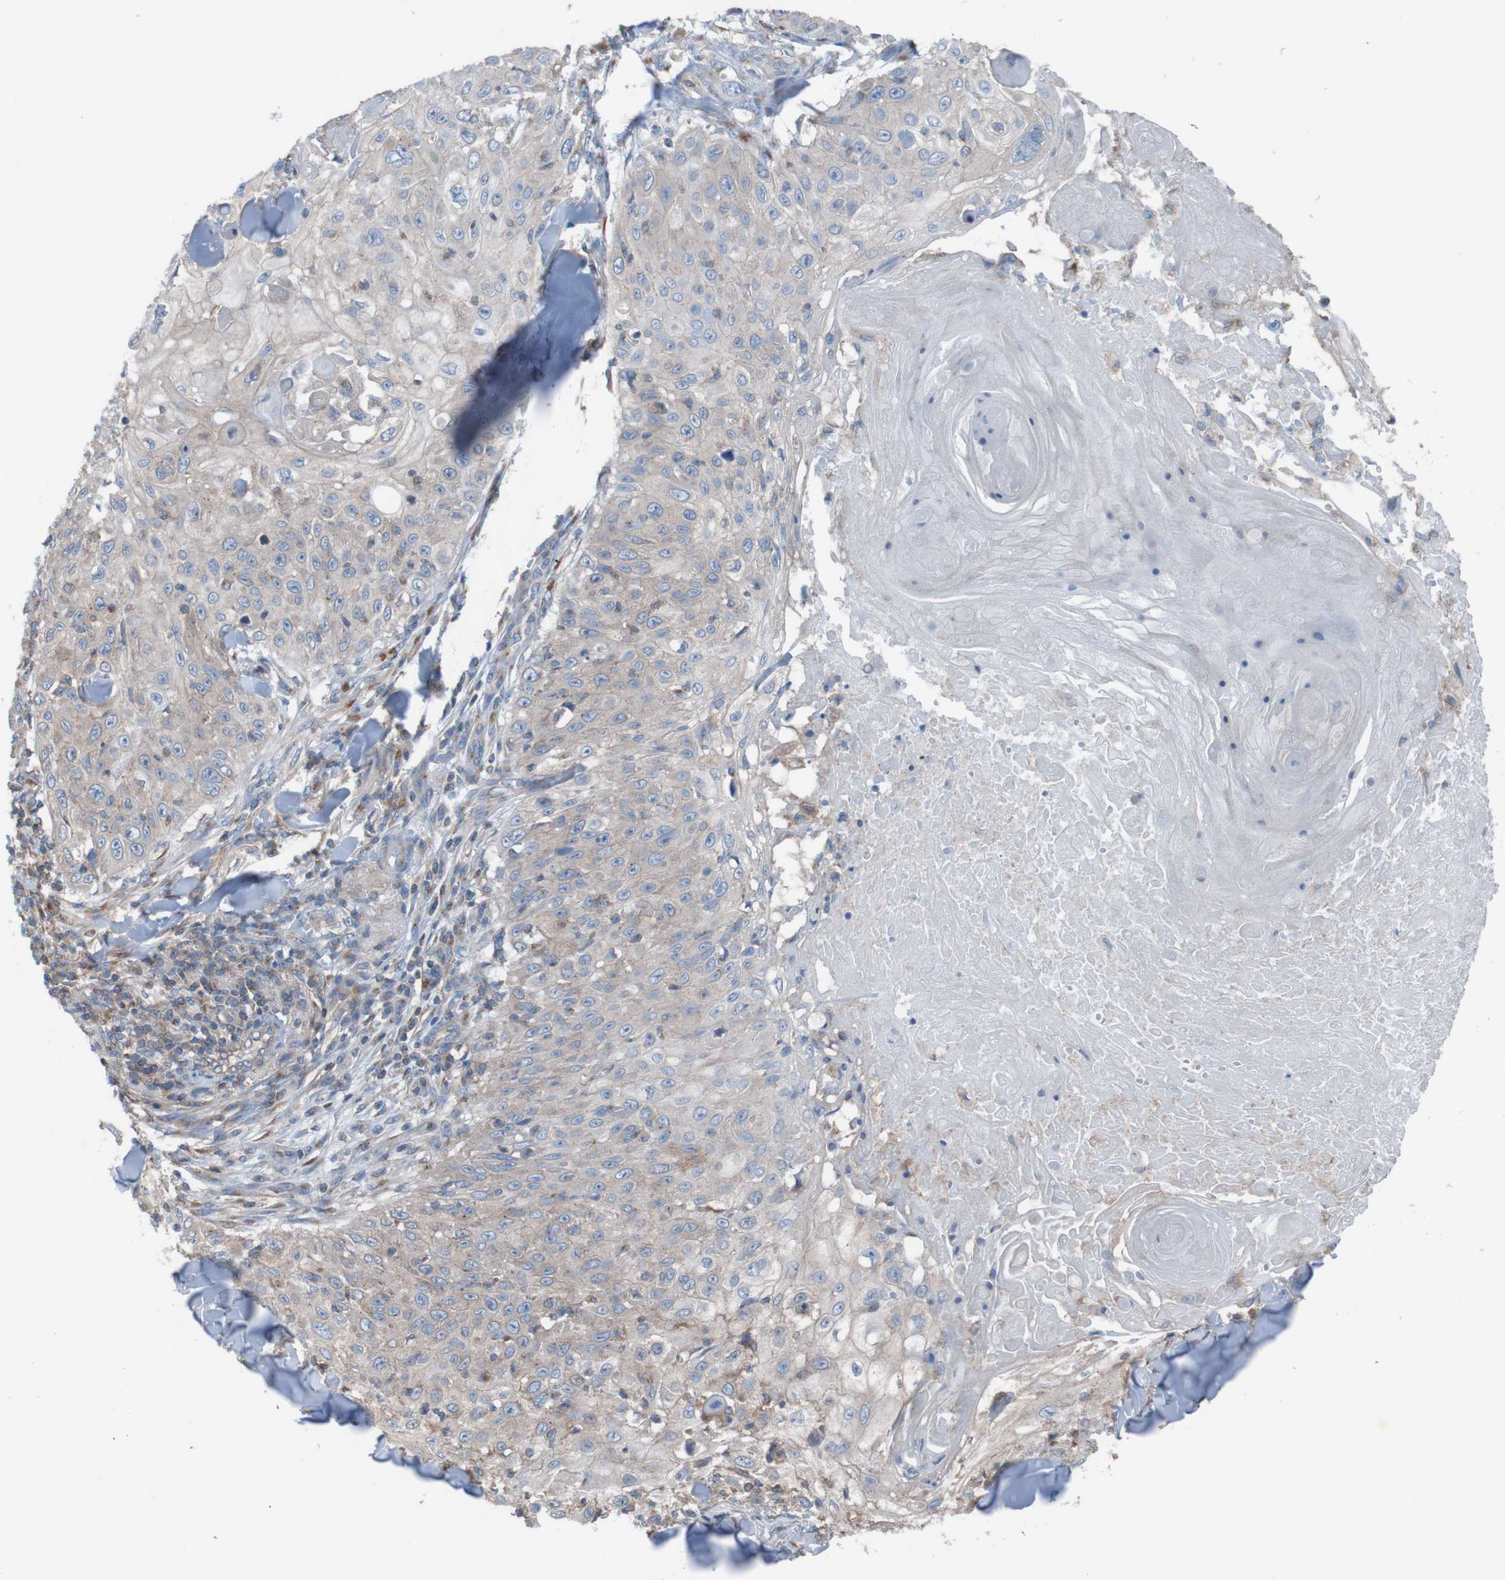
{"staining": {"intensity": "moderate", "quantity": "25%-75%", "location": "cytoplasmic/membranous"}, "tissue": "skin cancer", "cell_type": "Tumor cells", "image_type": "cancer", "snomed": [{"axis": "morphology", "description": "Squamous cell carcinoma, NOS"}, {"axis": "topography", "description": "Skin"}], "caption": "This photomicrograph exhibits IHC staining of human skin squamous cell carcinoma, with medium moderate cytoplasmic/membranous expression in about 25%-75% of tumor cells.", "gene": "MINAR1", "patient": {"sex": "male", "age": 86}}